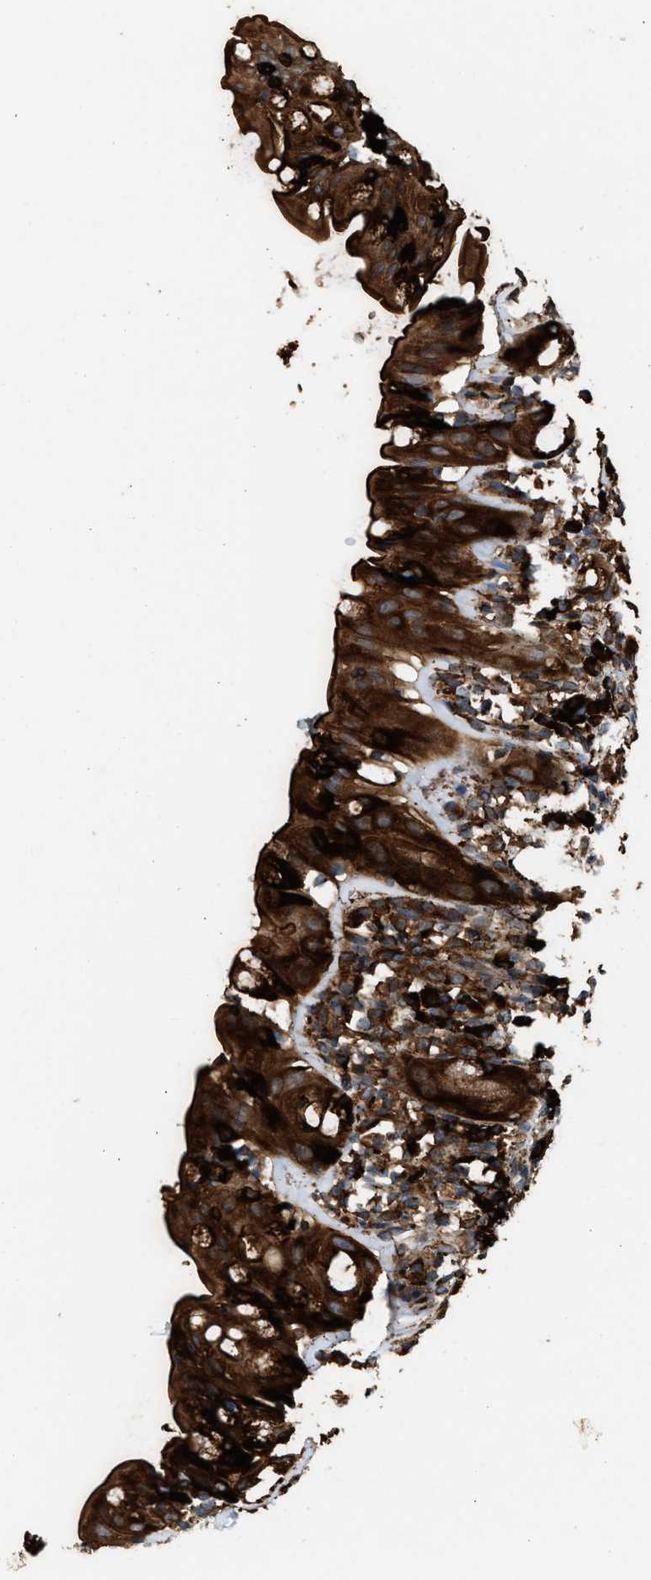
{"staining": {"intensity": "strong", "quantity": ">75%", "location": "cytoplasmic/membranous"}, "tissue": "rectum", "cell_type": "Glandular cells", "image_type": "normal", "snomed": [{"axis": "morphology", "description": "Normal tissue, NOS"}, {"axis": "topography", "description": "Rectum"}], "caption": "Glandular cells exhibit high levels of strong cytoplasmic/membranous positivity in about >75% of cells in normal rectum.", "gene": "BAIAP2L1", "patient": {"sex": "male", "age": 44}}